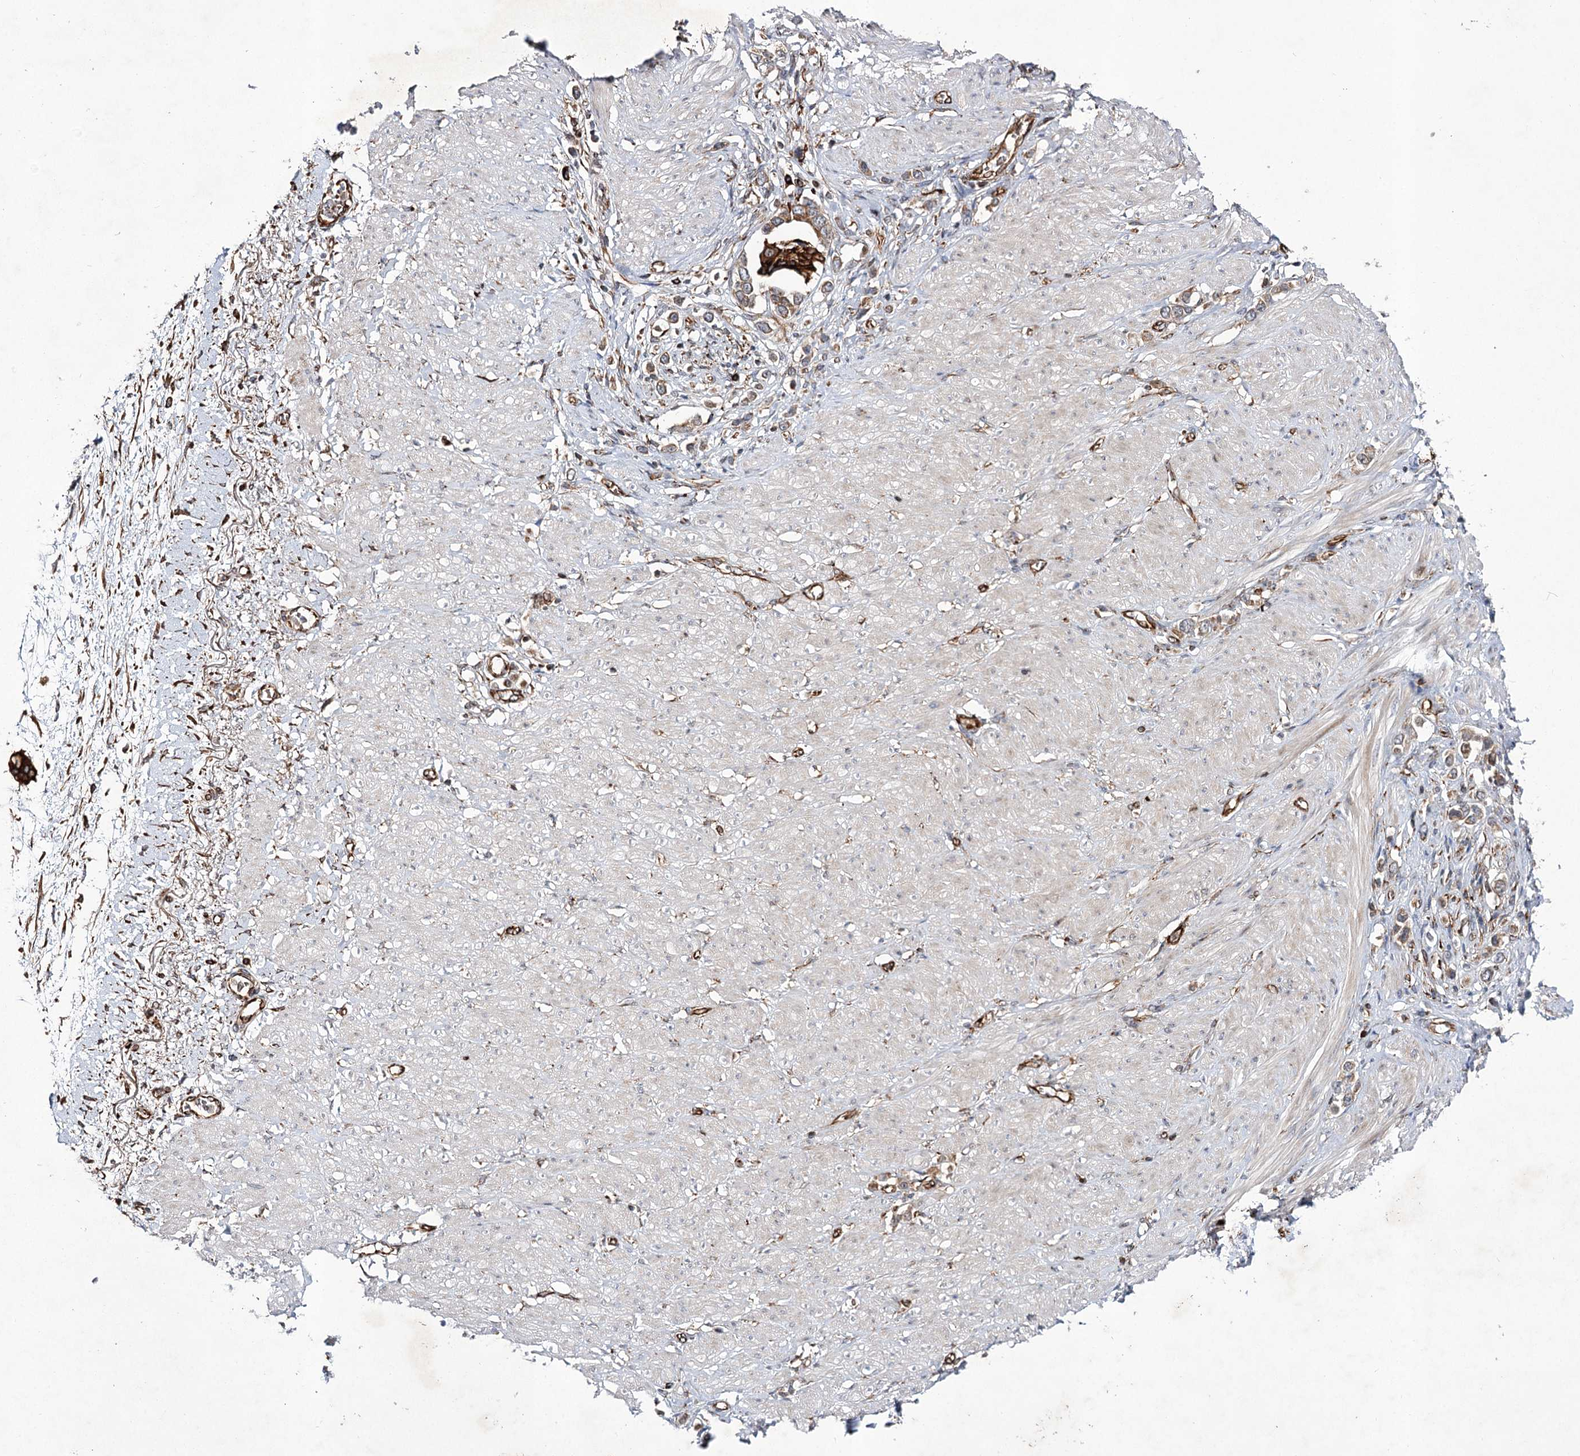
{"staining": {"intensity": "weak", "quantity": ">75%", "location": "cytoplasmic/membranous"}, "tissue": "stomach cancer", "cell_type": "Tumor cells", "image_type": "cancer", "snomed": [{"axis": "morphology", "description": "Adenocarcinoma, NOS"}, {"axis": "topography", "description": "Stomach"}], "caption": "A low amount of weak cytoplasmic/membranous staining is seen in approximately >75% of tumor cells in stomach adenocarcinoma tissue.", "gene": "DPEP2", "patient": {"sex": "female", "age": 65}}